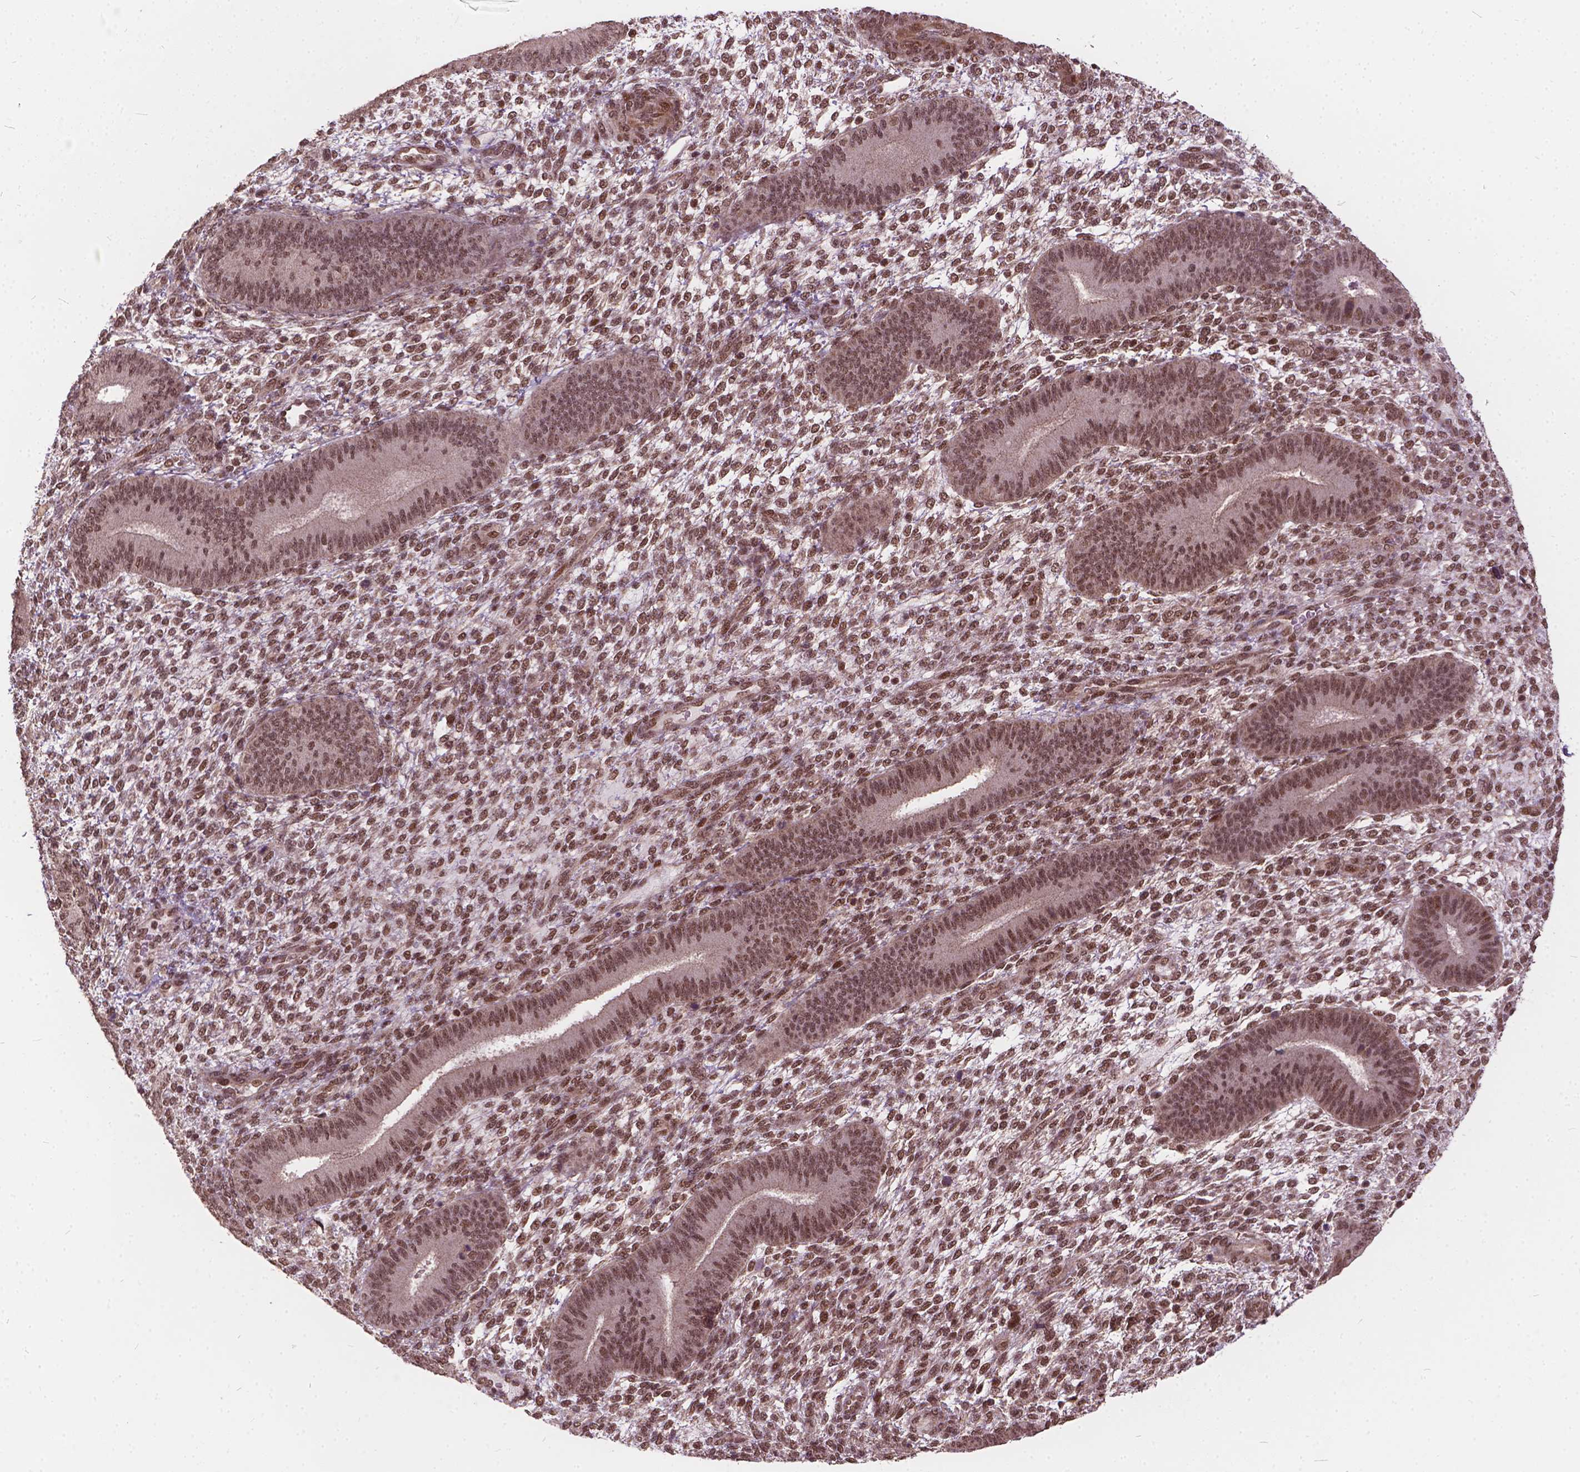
{"staining": {"intensity": "moderate", "quantity": ">75%", "location": "nuclear"}, "tissue": "endometrium", "cell_type": "Cells in endometrial stroma", "image_type": "normal", "snomed": [{"axis": "morphology", "description": "Normal tissue, NOS"}, {"axis": "topography", "description": "Endometrium"}], "caption": "Immunohistochemical staining of normal human endometrium exhibits medium levels of moderate nuclear expression in about >75% of cells in endometrial stroma. (DAB IHC, brown staining for protein, blue staining for nuclei).", "gene": "GPS2", "patient": {"sex": "female", "age": 39}}